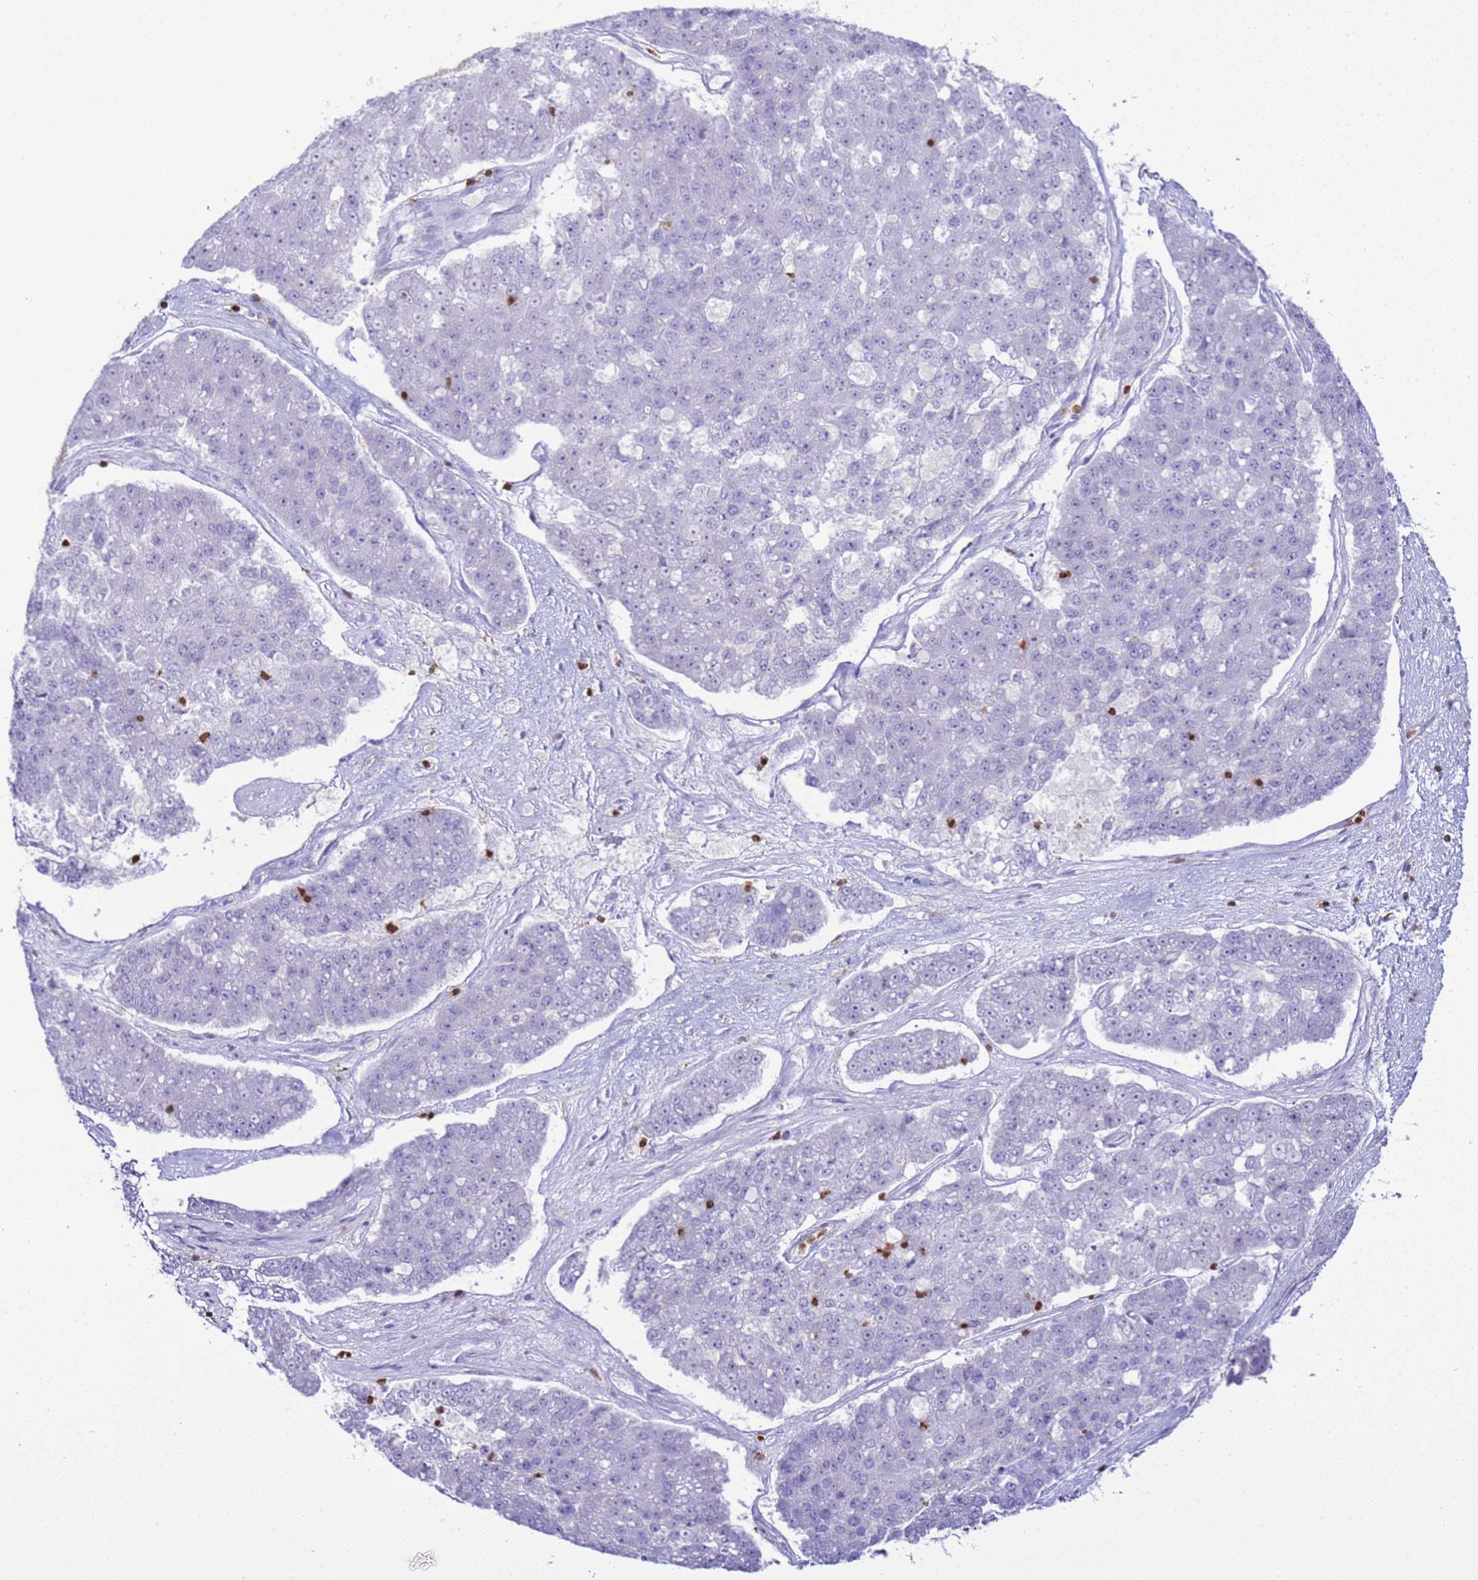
{"staining": {"intensity": "negative", "quantity": "none", "location": "none"}, "tissue": "pancreatic cancer", "cell_type": "Tumor cells", "image_type": "cancer", "snomed": [{"axis": "morphology", "description": "Adenocarcinoma, NOS"}, {"axis": "topography", "description": "Pancreas"}], "caption": "Immunohistochemistry photomicrograph of human adenocarcinoma (pancreatic) stained for a protein (brown), which displays no positivity in tumor cells. The staining was performed using DAB to visualize the protein expression in brown, while the nuclei were stained in blue with hematoxylin (Magnification: 20x).", "gene": "IRF5", "patient": {"sex": "male", "age": 50}}